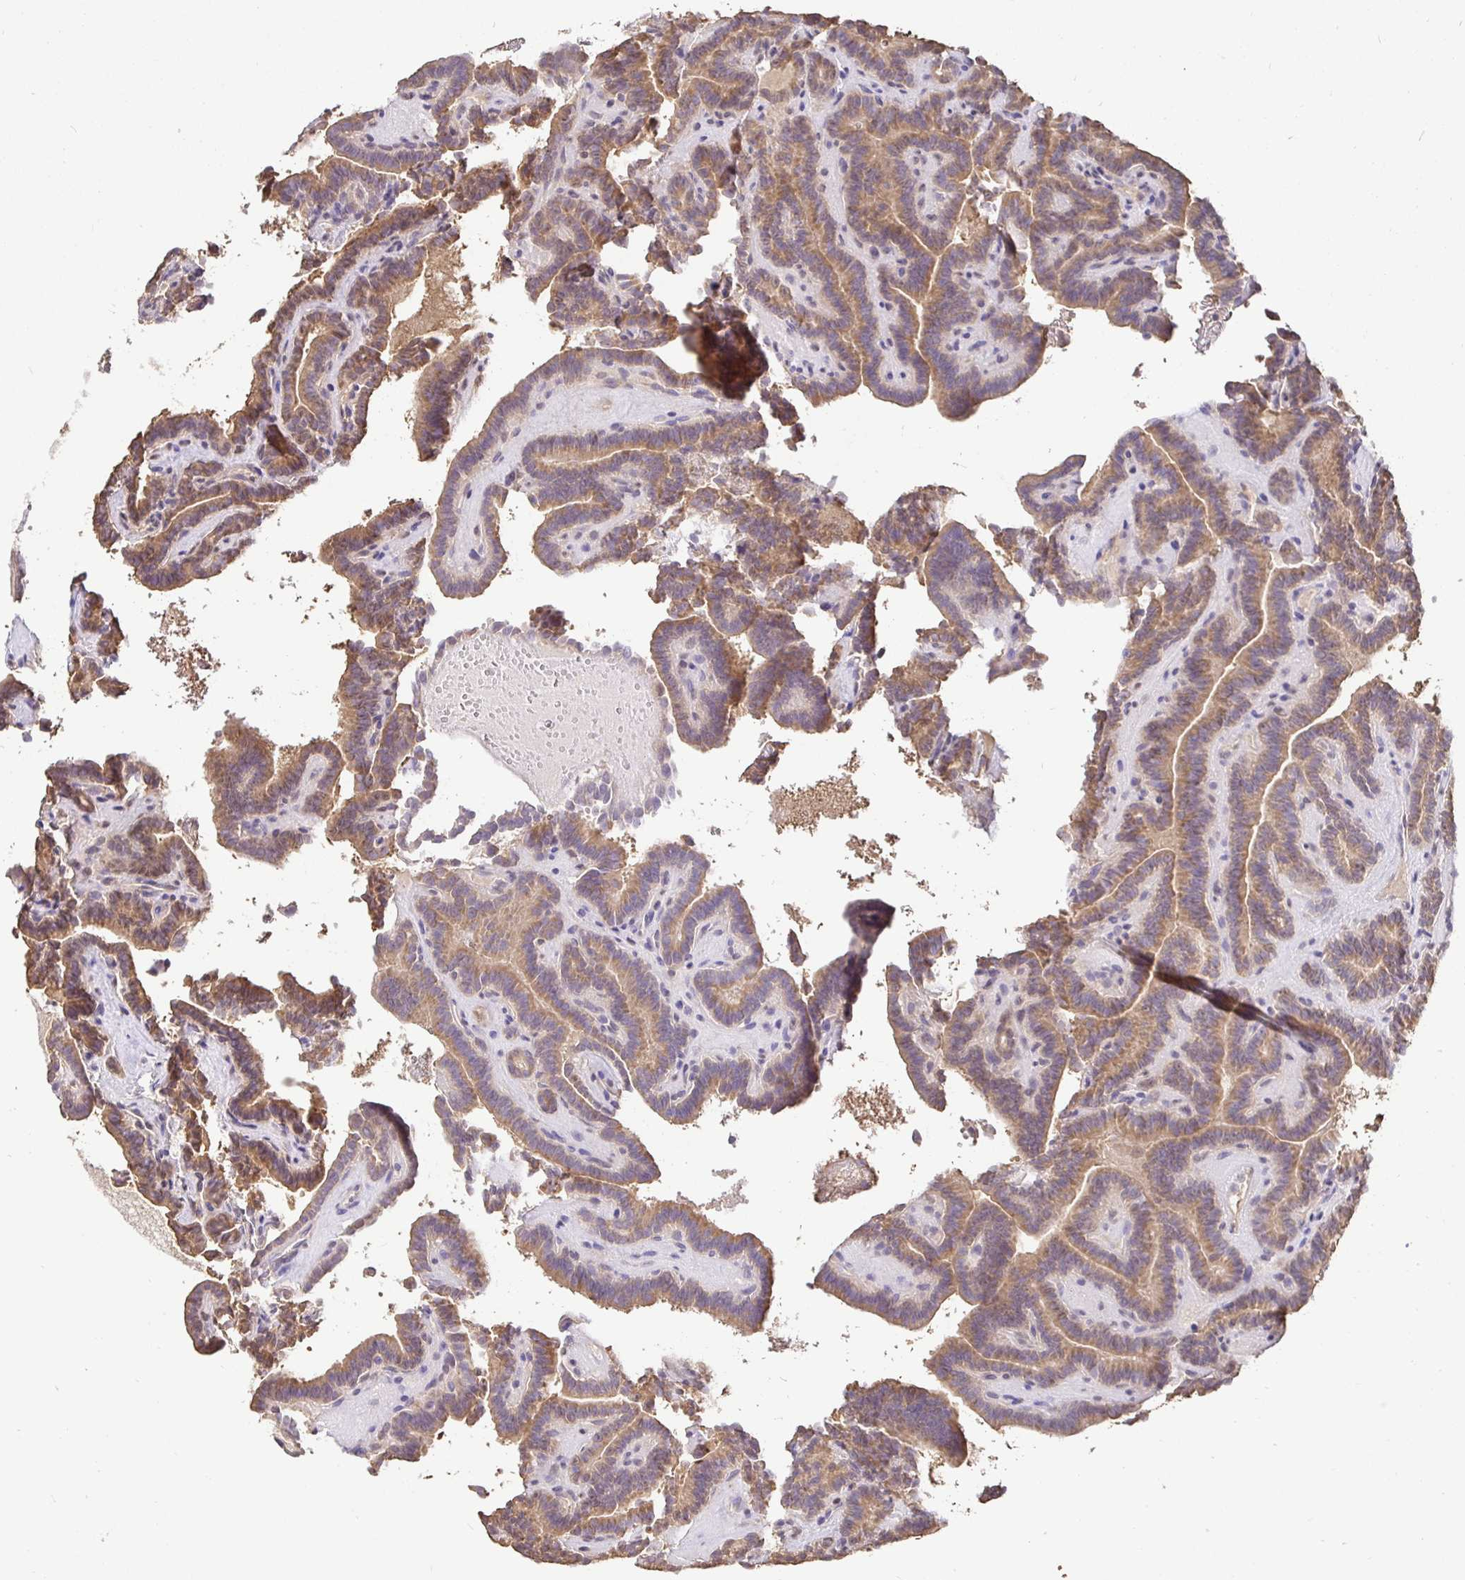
{"staining": {"intensity": "moderate", "quantity": ">75%", "location": "cytoplasmic/membranous"}, "tissue": "thyroid cancer", "cell_type": "Tumor cells", "image_type": "cancer", "snomed": [{"axis": "morphology", "description": "Papillary adenocarcinoma, NOS"}, {"axis": "topography", "description": "Thyroid gland"}], "caption": "There is medium levels of moderate cytoplasmic/membranous staining in tumor cells of thyroid cancer, as demonstrated by immunohistochemical staining (brown color).", "gene": "MAPK8IP3", "patient": {"sex": "female", "age": 21}}